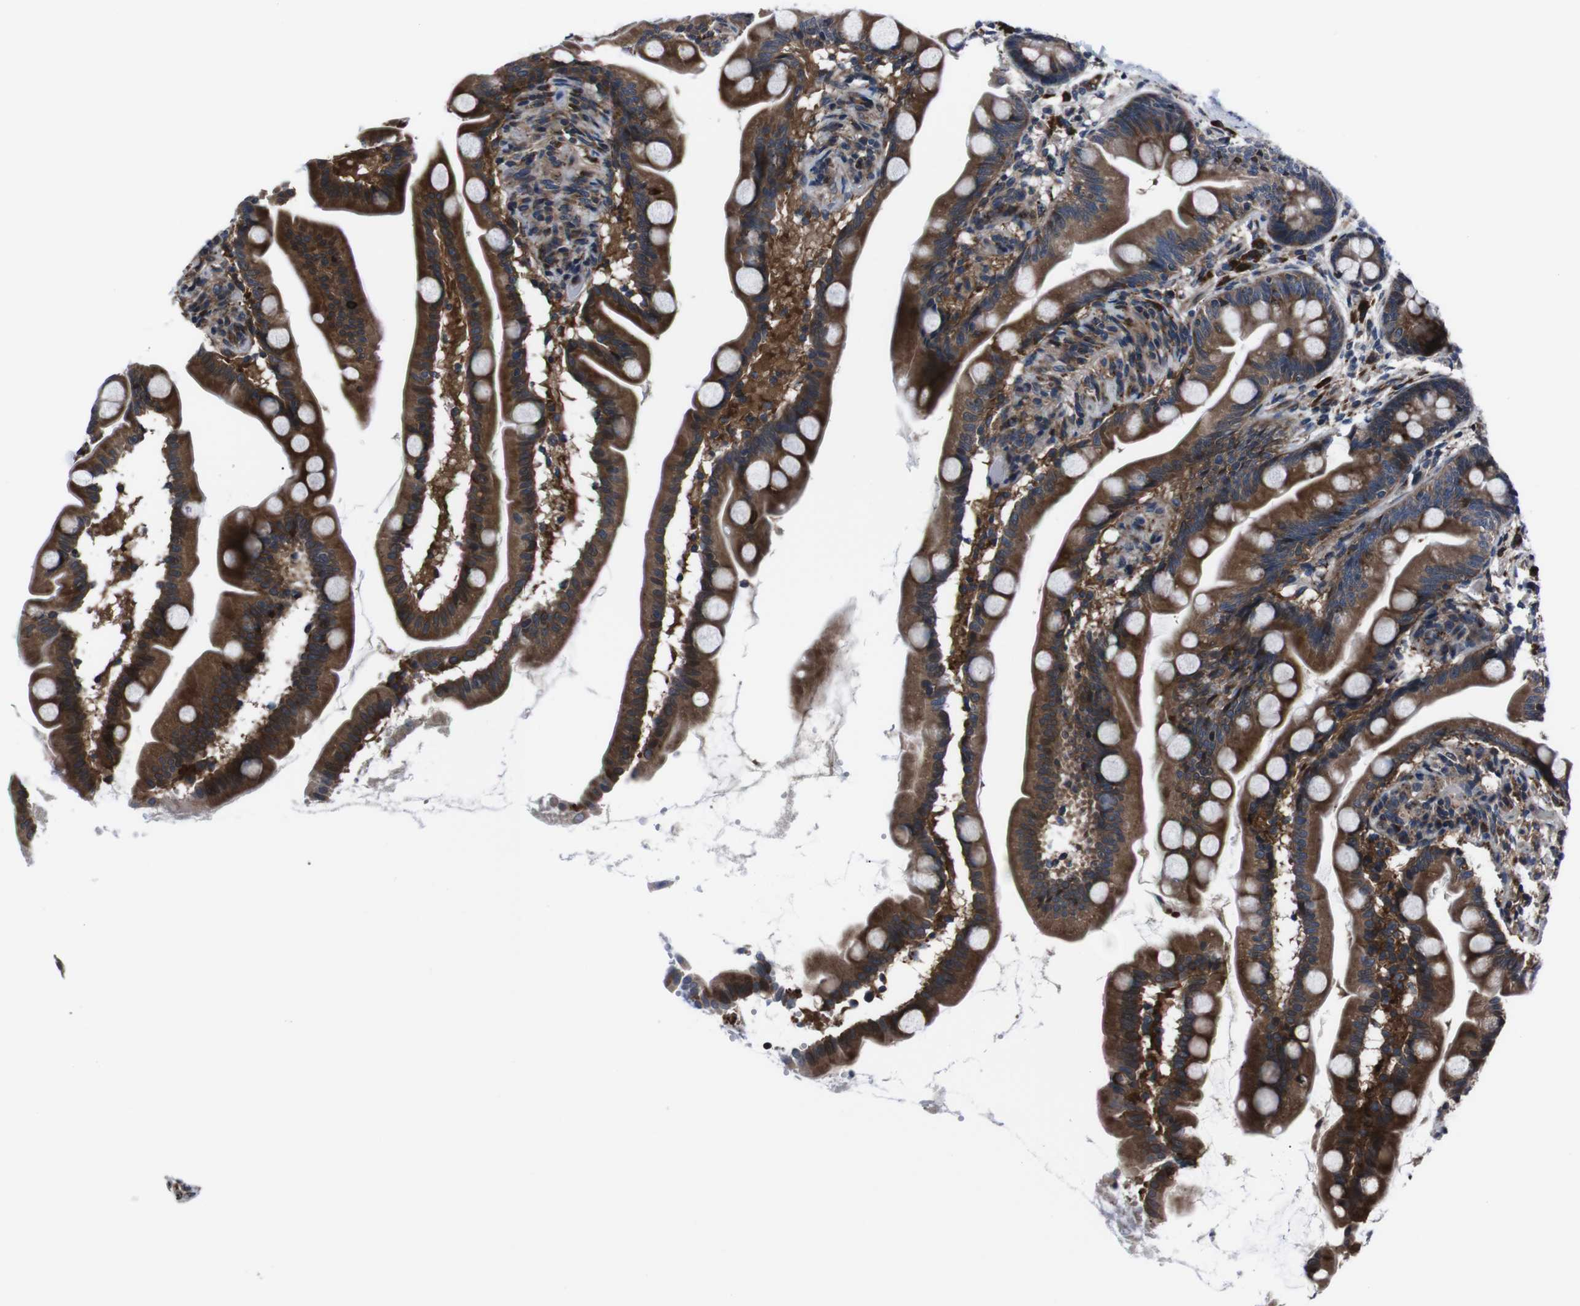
{"staining": {"intensity": "strong", "quantity": ">75%", "location": "cytoplasmic/membranous"}, "tissue": "small intestine", "cell_type": "Glandular cells", "image_type": "normal", "snomed": [{"axis": "morphology", "description": "Normal tissue, NOS"}, {"axis": "topography", "description": "Small intestine"}], "caption": "Protein staining by immunohistochemistry reveals strong cytoplasmic/membranous staining in approximately >75% of glandular cells in normal small intestine.", "gene": "EIF4A2", "patient": {"sex": "female", "age": 56}}